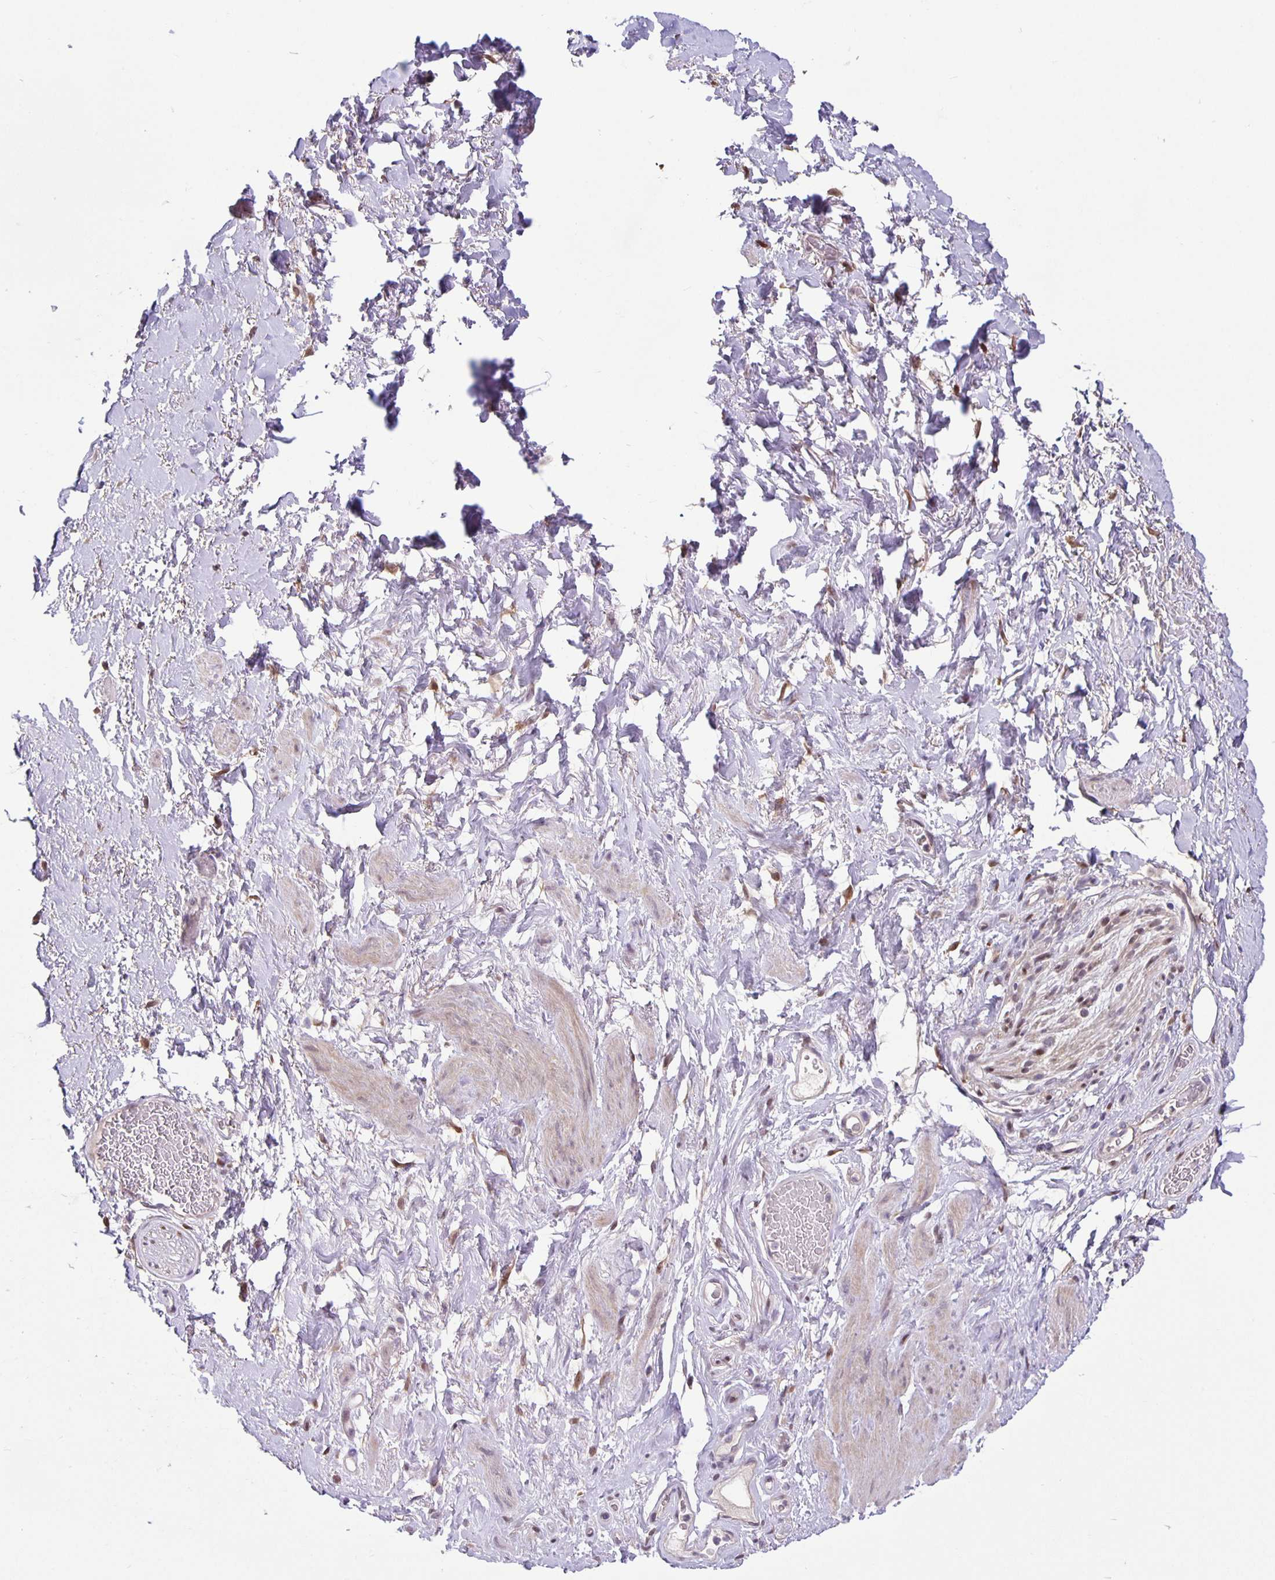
{"staining": {"intensity": "weak", "quantity": "<25%", "location": "nuclear"}, "tissue": "adipose tissue", "cell_type": "Adipocytes", "image_type": "normal", "snomed": [{"axis": "morphology", "description": "Normal tissue, NOS"}, {"axis": "topography", "description": "Vagina"}, {"axis": "topography", "description": "Peripheral nerve tissue"}], "caption": "Immunohistochemistry (IHC) histopathology image of unremarkable adipose tissue: human adipose tissue stained with DAB displays no significant protein staining in adipocytes.", "gene": "TAX1BP3", "patient": {"sex": "female", "age": 71}}